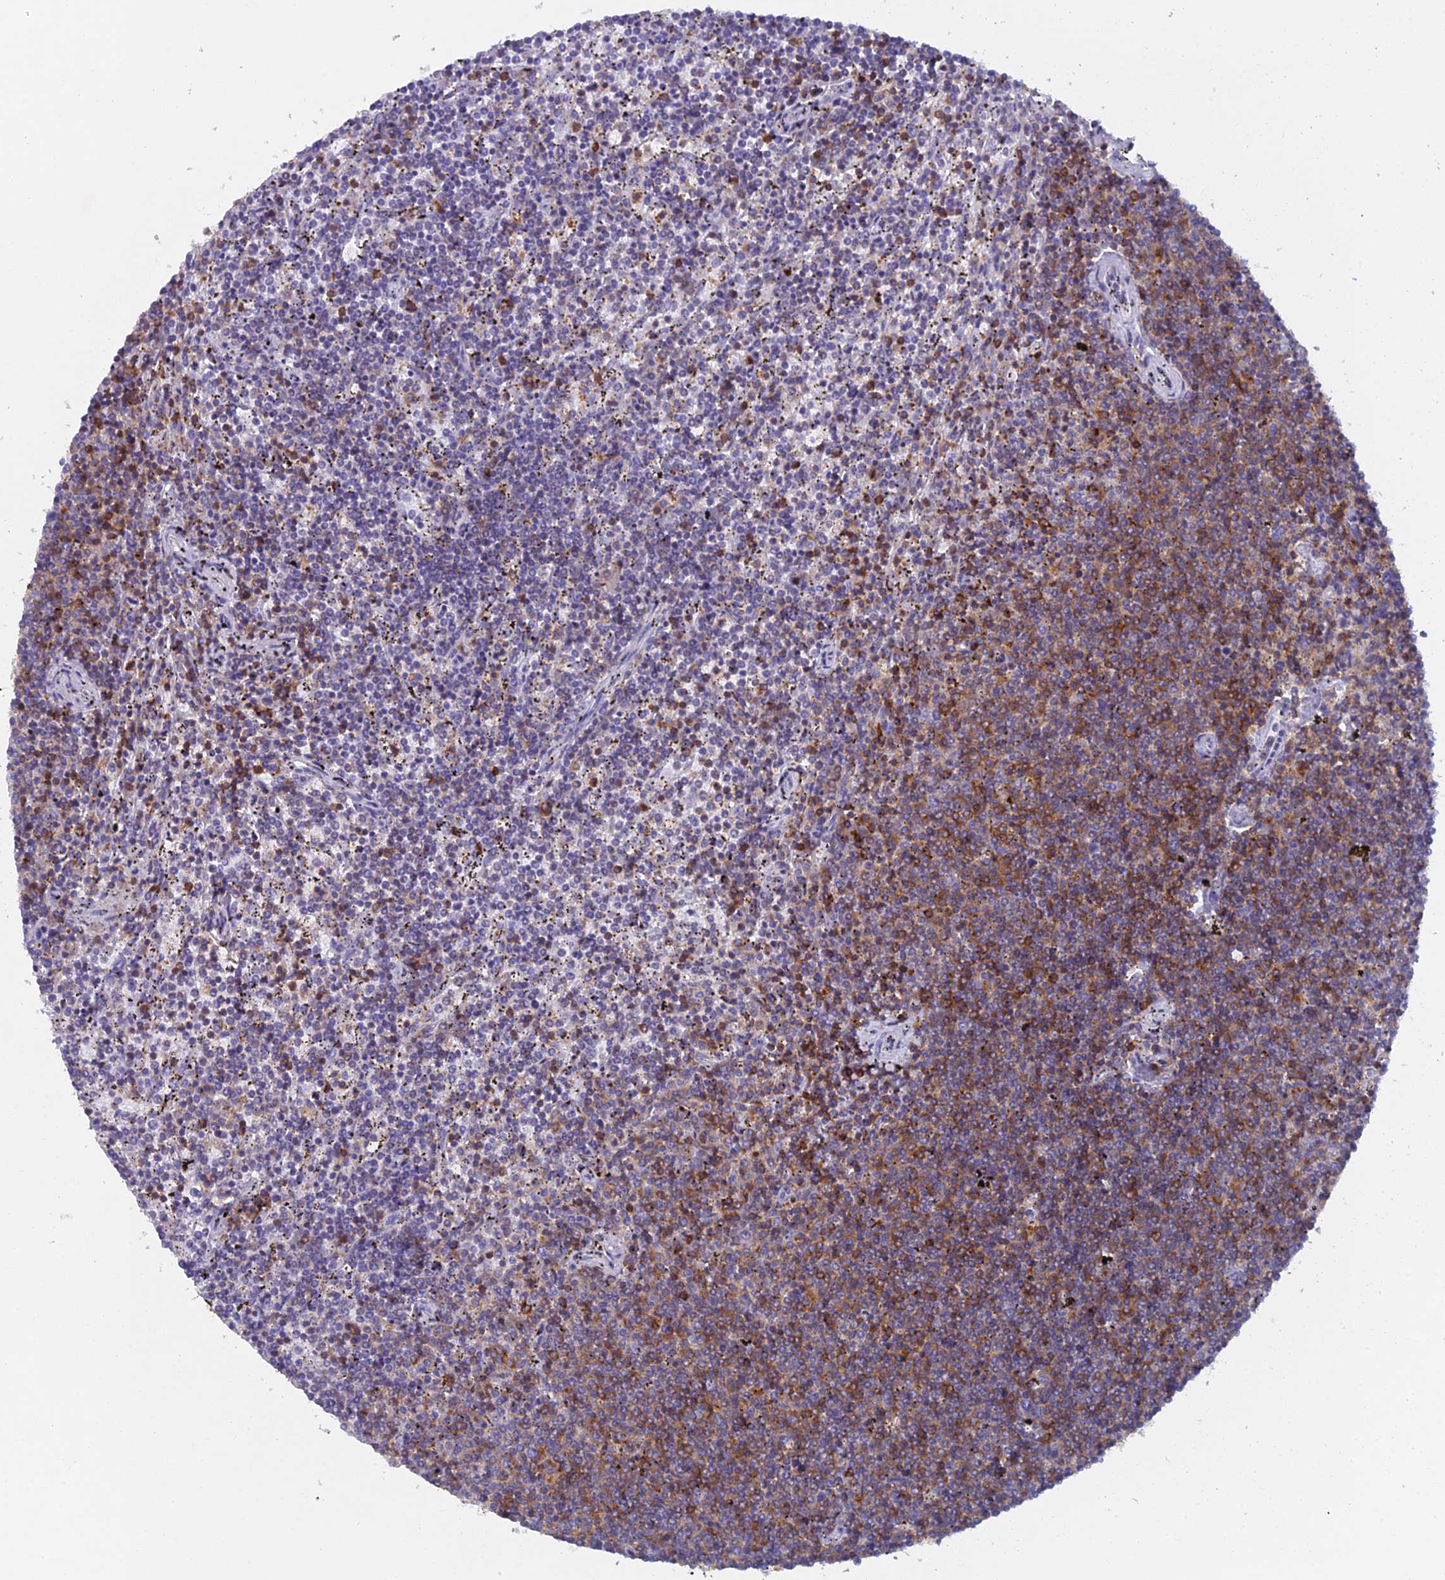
{"staining": {"intensity": "moderate", "quantity": "25%-75%", "location": "cytoplasmic/membranous"}, "tissue": "lymphoma", "cell_type": "Tumor cells", "image_type": "cancer", "snomed": [{"axis": "morphology", "description": "Malignant lymphoma, non-Hodgkin's type, Low grade"}, {"axis": "topography", "description": "Spleen"}], "caption": "The micrograph exhibits immunohistochemical staining of lymphoma. There is moderate cytoplasmic/membranous staining is present in about 25%-75% of tumor cells.", "gene": "ABI3BP", "patient": {"sex": "female", "age": 50}}